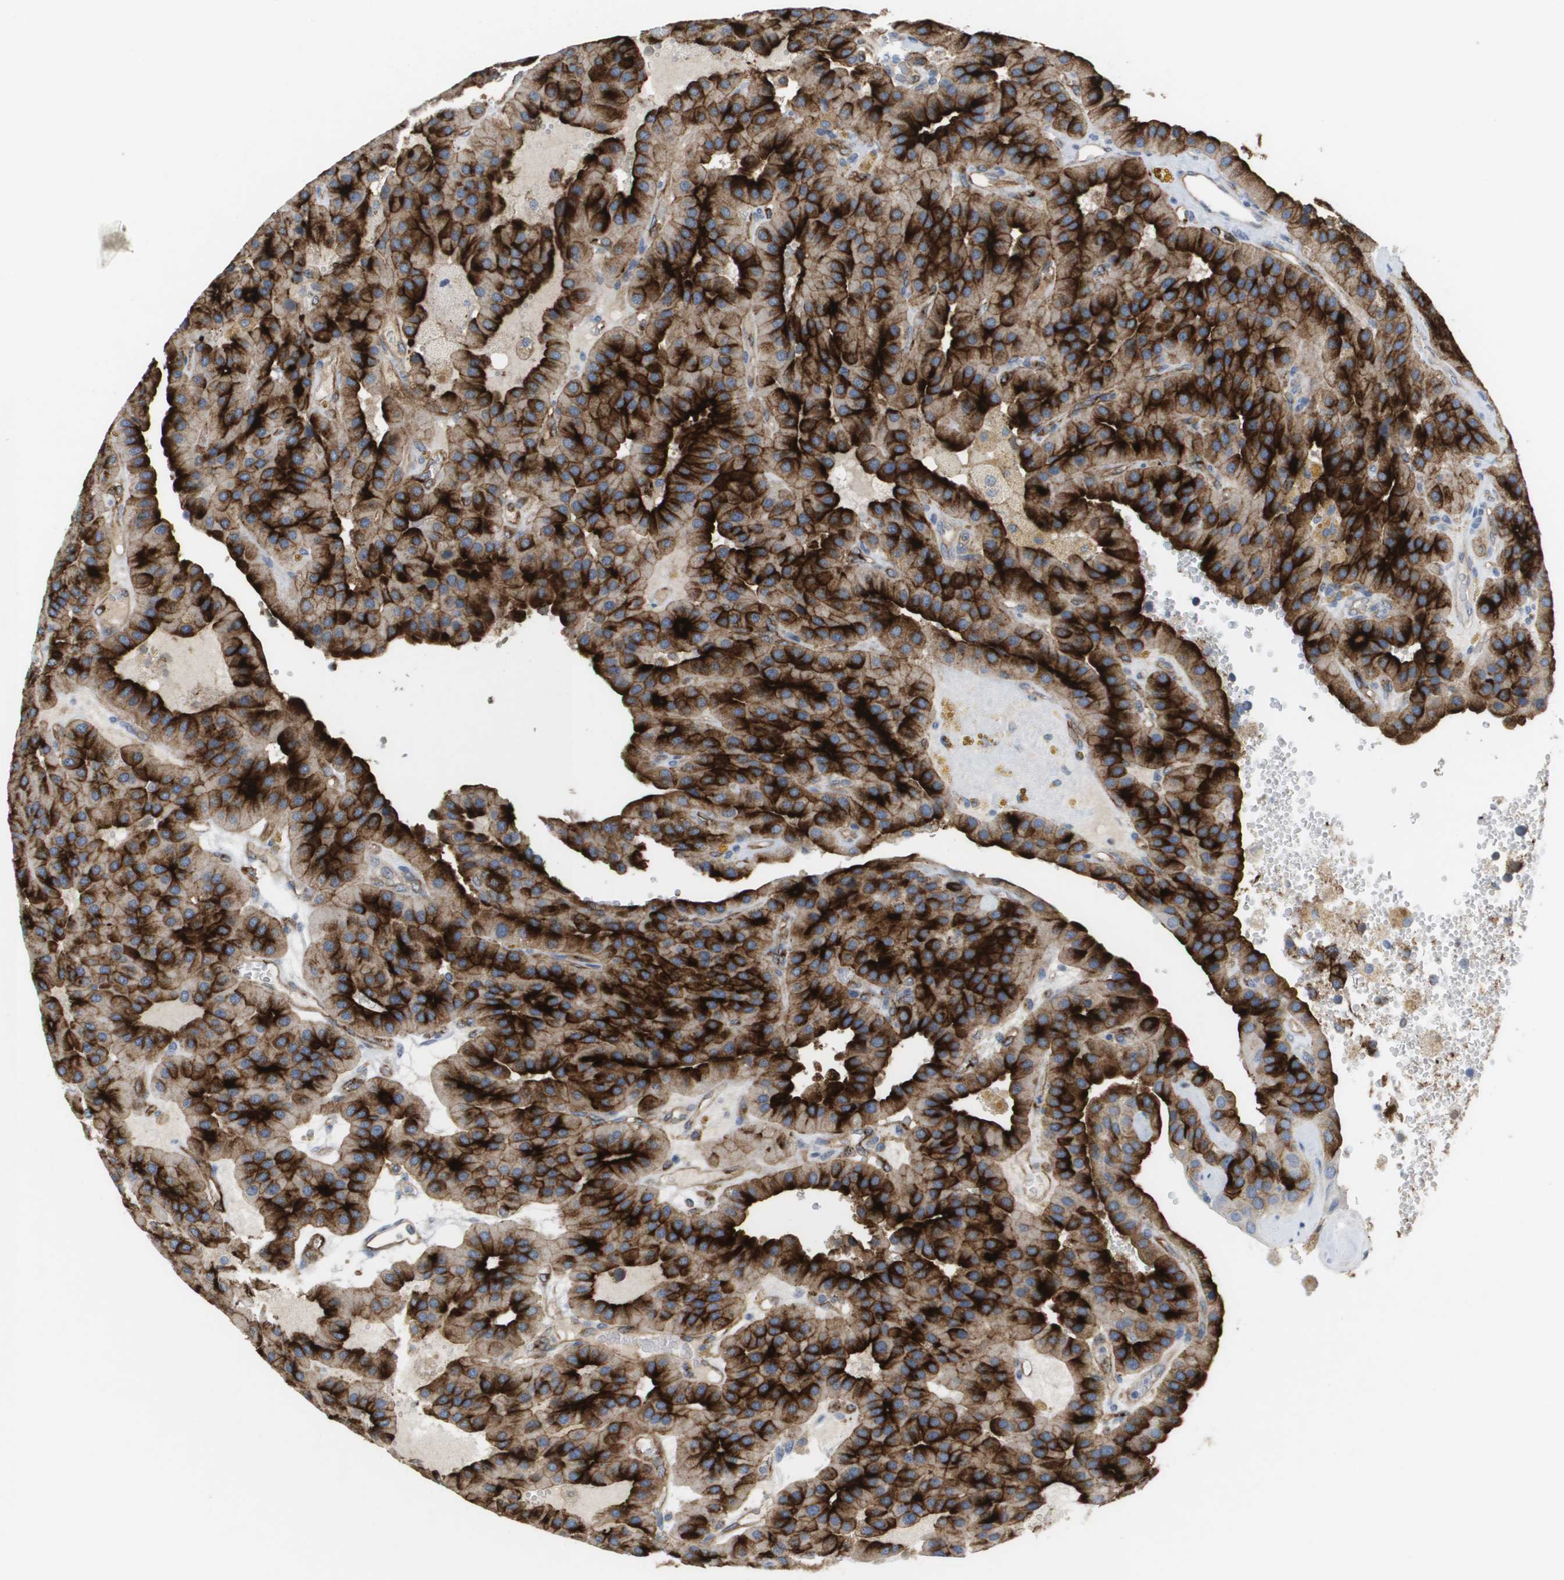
{"staining": {"intensity": "strong", "quantity": ">75%", "location": "cytoplasmic/membranous"}, "tissue": "parathyroid gland", "cell_type": "Glandular cells", "image_type": "normal", "snomed": [{"axis": "morphology", "description": "Normal tissue, NOS"}, {"axis": "morphology", "description": "Adenoma, NOS"}, {"axis": "topography", "description": "Parathyroid gland"}], "caption": "Parathyroid gland stained with DAB (3,3'-diaminobenzidine) immunohistochemistry displays high levels of strong cytoplasmic/membranous staining in about >75% of glandular cells.", "gene": "ANGPT2", "patient": {"sex": "female", "age": 86}}